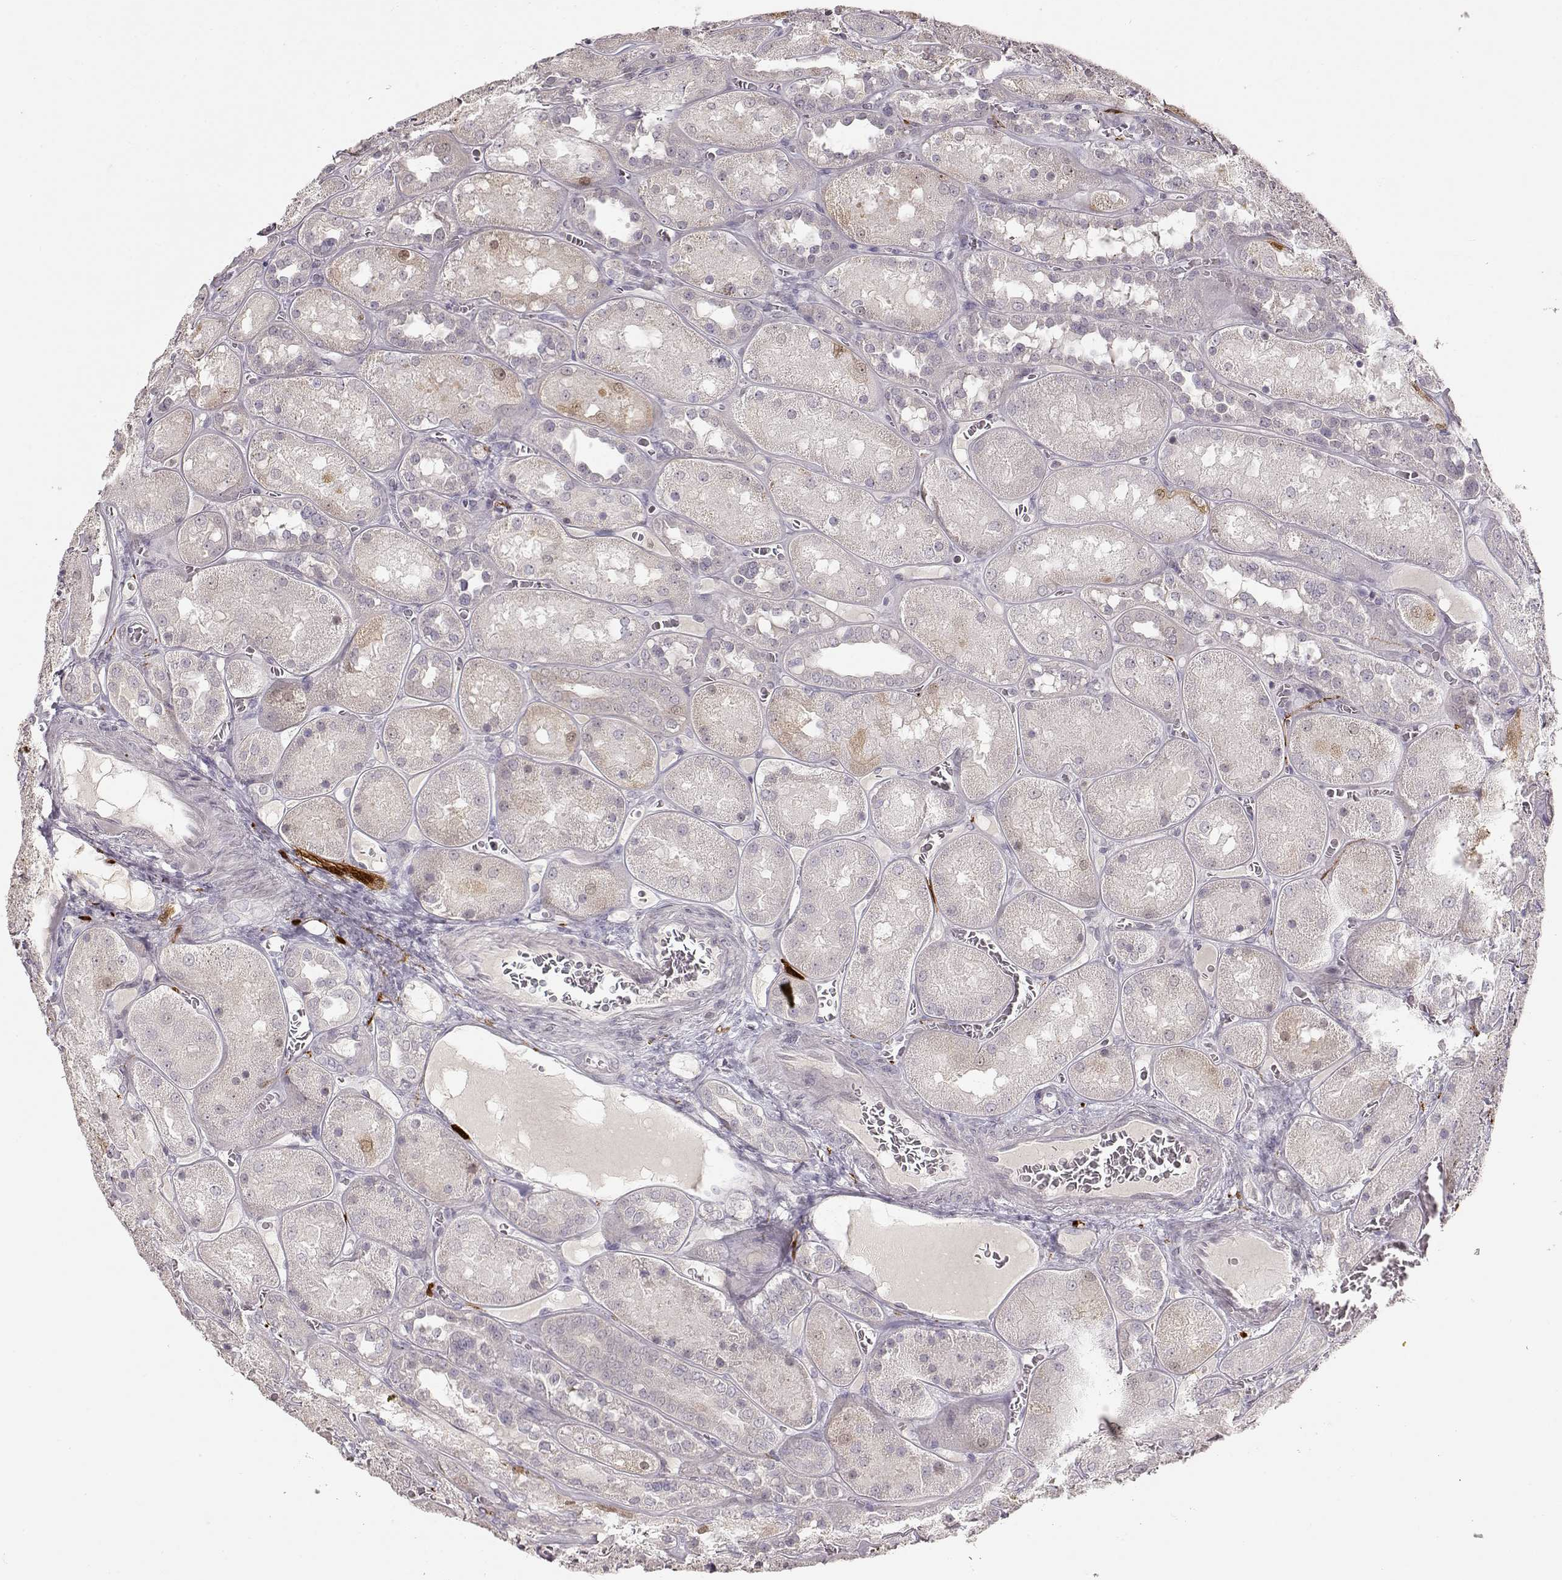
{"staining": {"intensity": "negative", "quantity": "none", "location": "none"}, "tissue": "kidney", "cell_type": "Cells in glomeruli", "image_type": "normal", "snomed": [{"axis": "morphology", "description": "Normal tissue, NOS"}, {"axis": "topography", "description": "Kidney"}], "caption": "The micrograph reveals no significant staining in cells in glomeruli of kidney.", "gene": "S100B", "patient": {"sex": "male", "age": 73}}